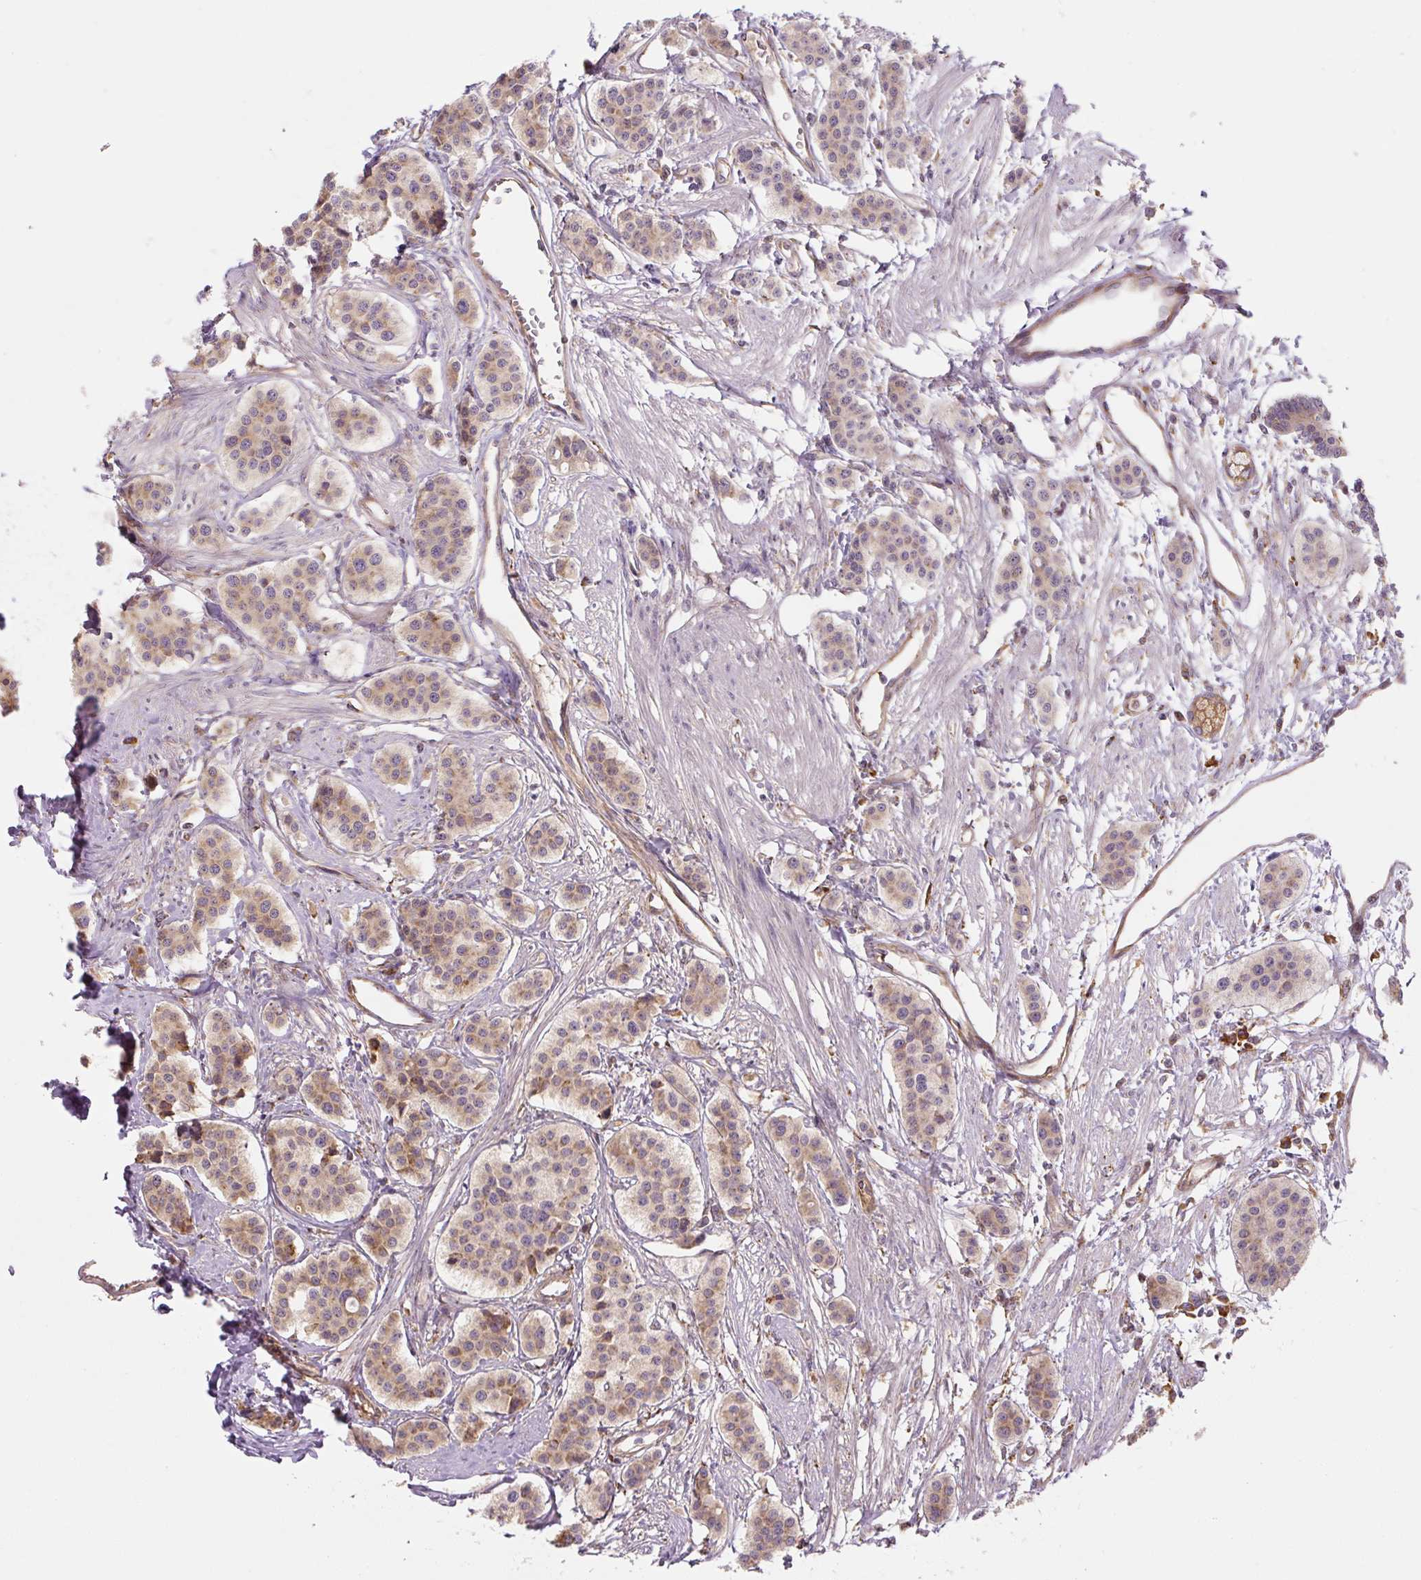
{"staining": {"intensity": "moderate", "quantity": "<25%", "location": "cytoplasmic/membranous"}, "tissue": "carcinoid", "cell_type": "Tumor cells", "image_type": "cancer", "snomed": [{"axis": "morphology", "description": "Carcinoid, malignant, NOS"}, {"axis": "topography", "description": "Small intestine"}], "caption": "High-power microscopy captured an immunohistochemistry (IHC) histopathology image of carcinoid, revealing moderate cytoplasmic/membranous positivity in approximately <25% of tumor cells. The protein of interest is stained brown, and the nuclei are stained in blue (DAB IHC with brightfield microscopy, high magnification).", "gene": "RASA1", "patient": {"sex": "male", "age": 60}}